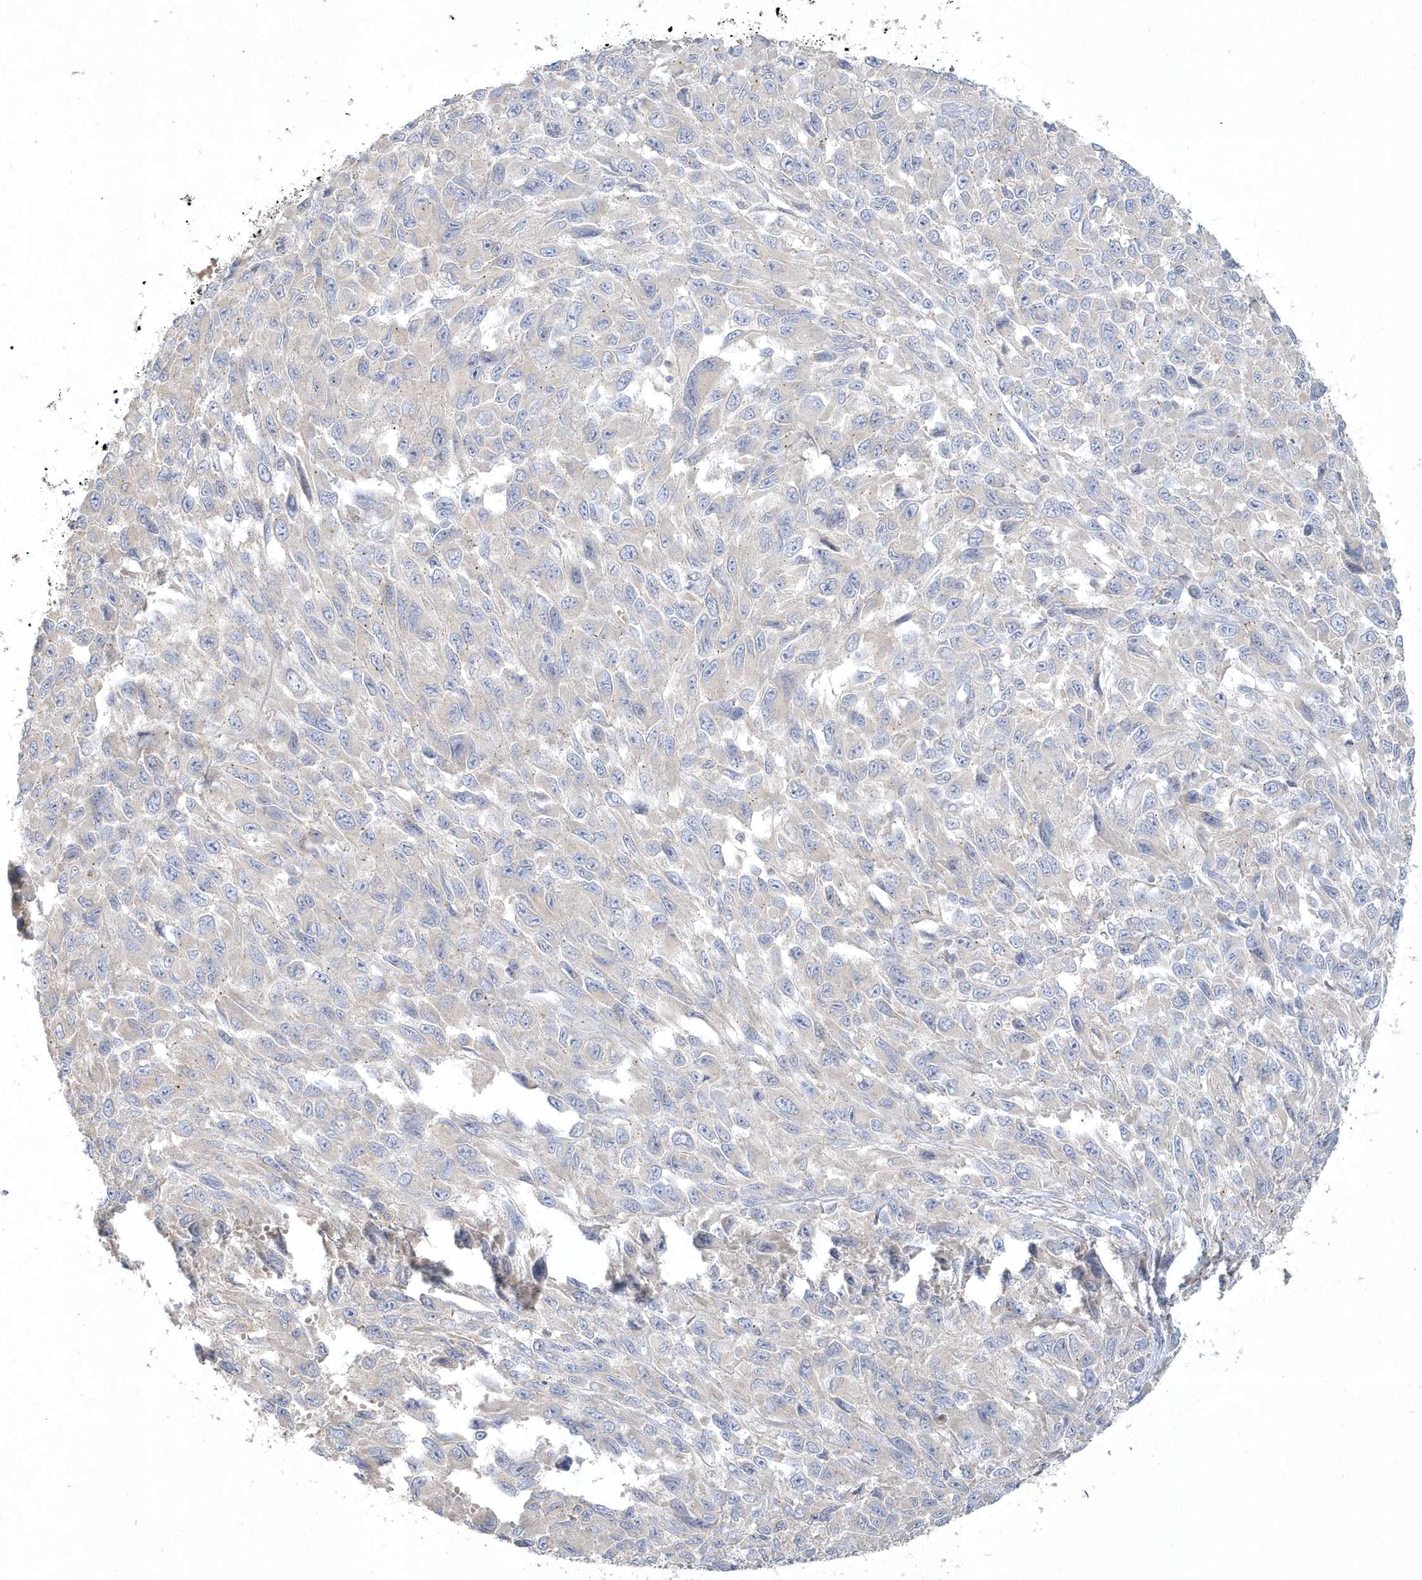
{"staining": {"intensity": "negative", "quantity": "none", "location": "none"}, "tissue": "melanoma", "cell_type": "Tumor cells", "image_type": "cancer", "snomed": [{"axis": "morphology", "description": "Malignant melanoma, NOS"}, {"axis": "topography", "description": "Skin"}], "caption": "The image demonstrates no staining of tumor cells in melanoma.", "gene": "BLTP3A", "patient": {"sex": "female", "age": 96}}